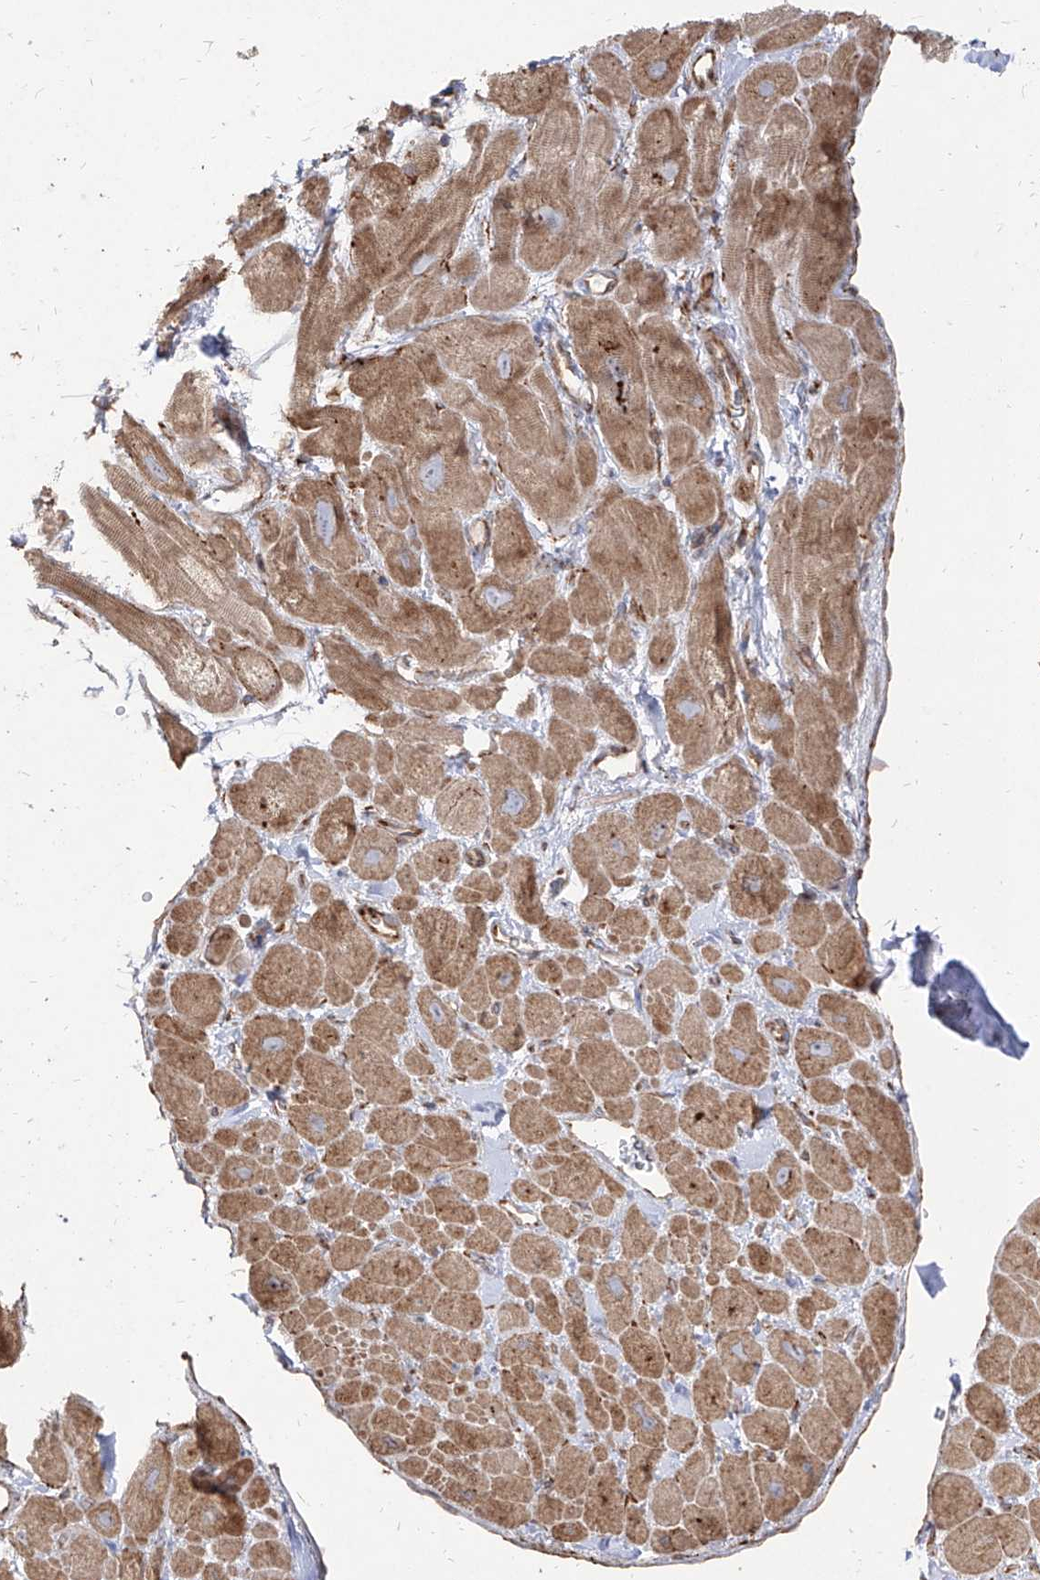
{"staining": {"intensity": "moderate", "quantity": ">75%", "location": "cytoplasmic/membranous"}, "tissue": "heart muscle", "cell_type": "Cardiomyocytes", "image_type": "normal", "snomed": [{"axis": "morphology", "description": "Normal tissue, NOS"}, {"axis": "topography", "description": "Heart"}], "caption": "Immunohistochemistry (IHC) of normal heart muscle exhibits medium levels of moderate cytoplasmic/membranous staining in approximately >75% of cardiomyocytes. (DAB (3,3'-diaminobenzidine) IHC, brown staining for protein, blue staining for nuclei).", "gene": "RPS25", "patient": {"sex": "male", "age": 49}}